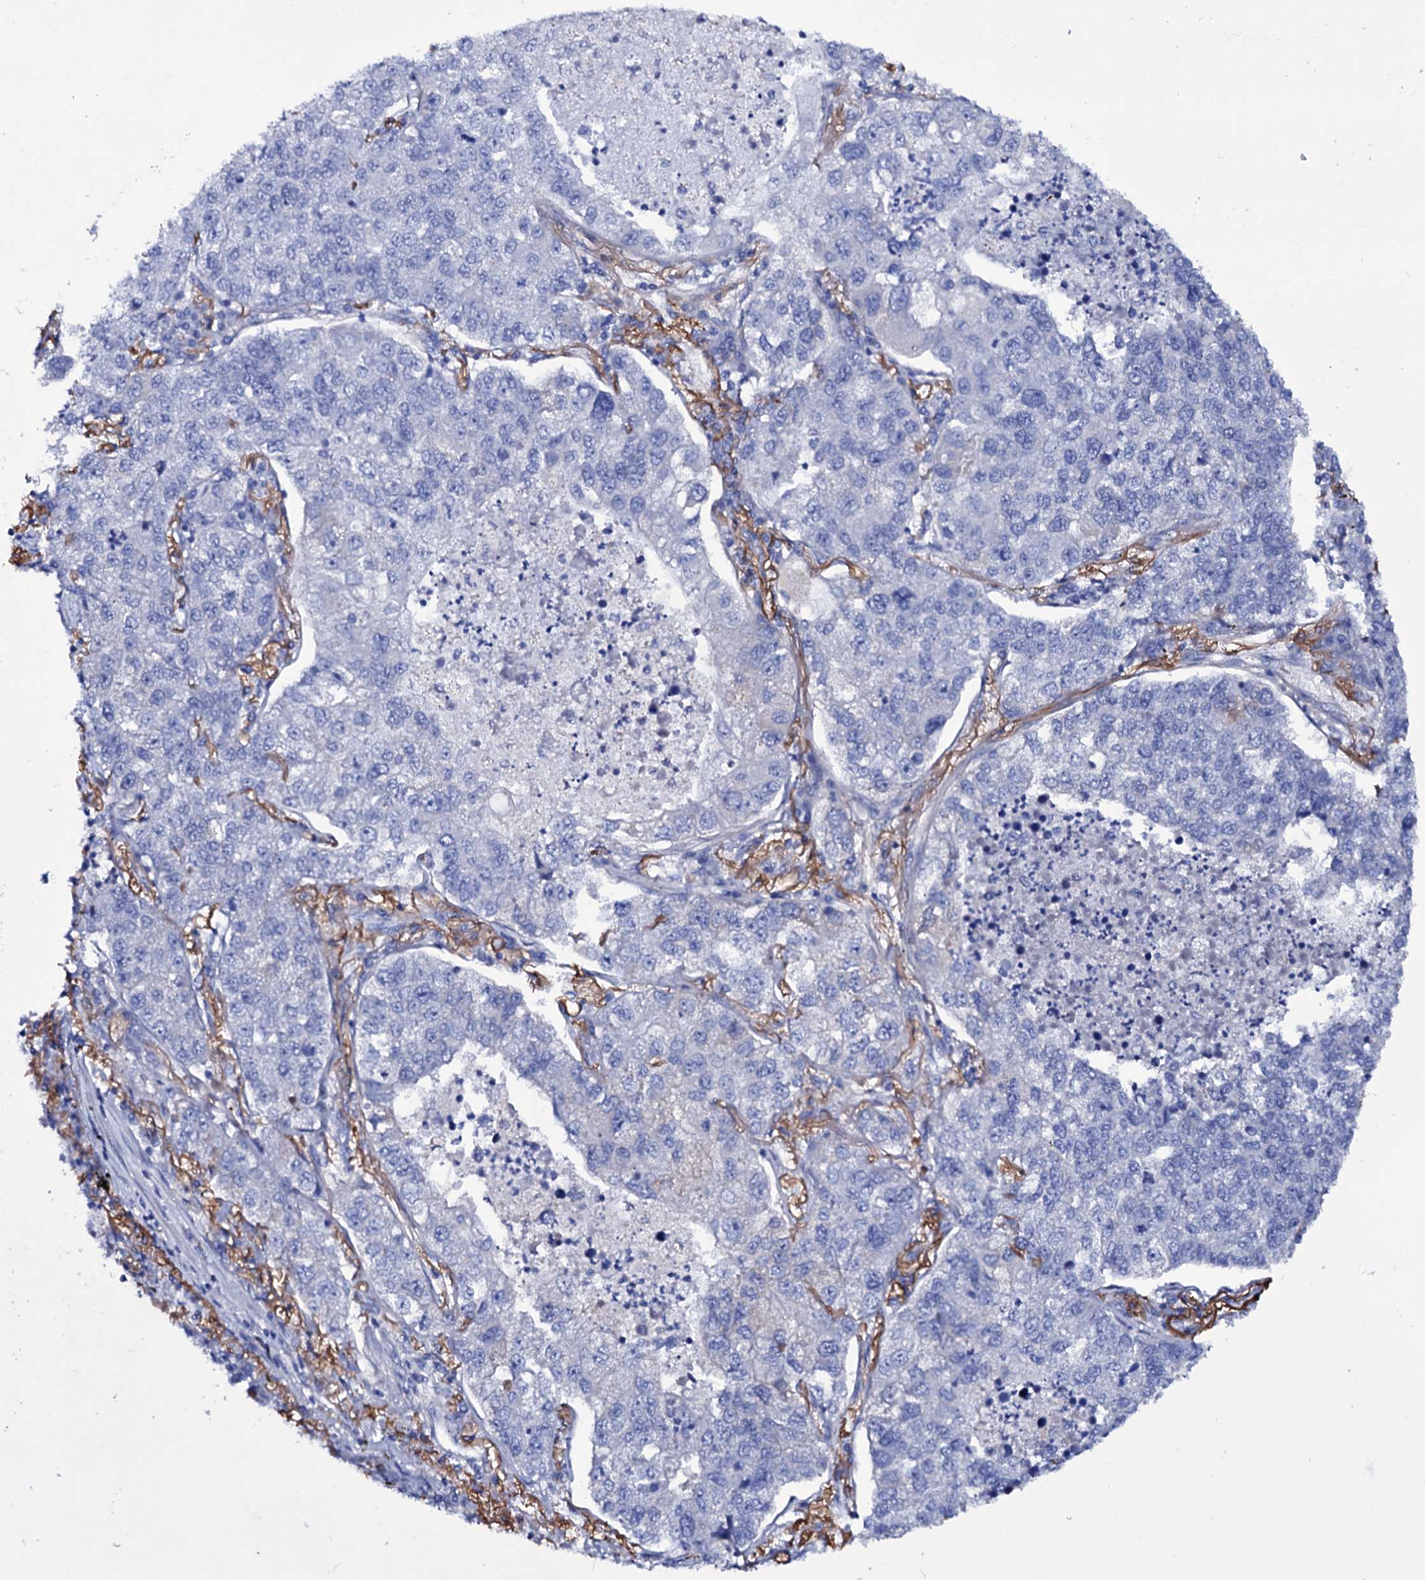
{"staining": {"intensity": "negative", "quantity": "none", "location": "none"}, "tissue": "lung cancer", "cell_type": "Tumor cells", "image_type": "cancer", "snomed": [{"axis": "morphology", "description": "Adenocarcinoma, NOS"}, {"axis": "topography", "description": "Lung"}], "caption": "Tumor cells are negative for brown protein staining in lung cancer (adenocarcinoma).", "gene": "AXL", "patient": {"sex": "male", "age": 49}}